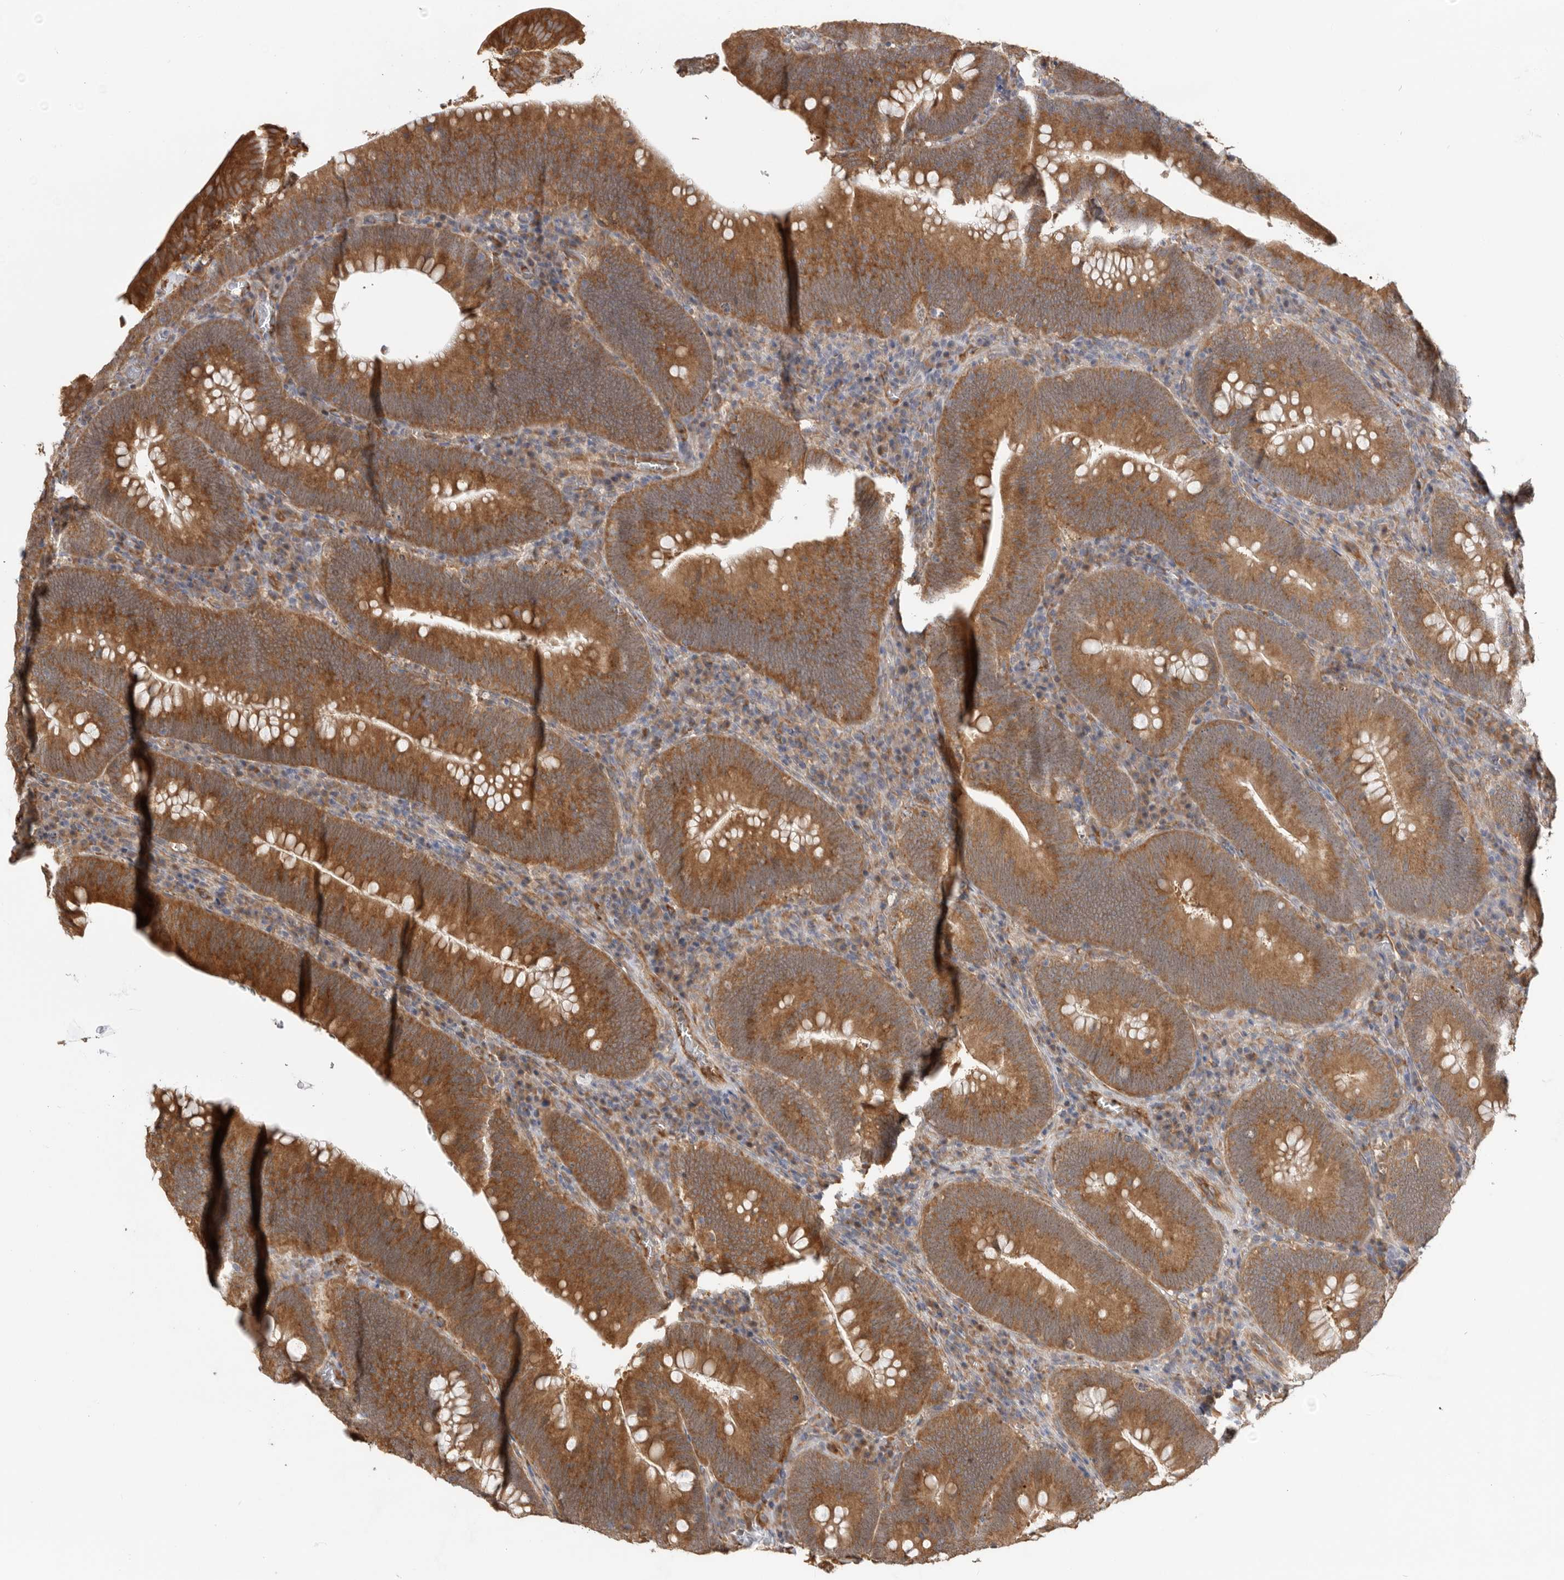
{"staining": {"intensity": "moderate", "quantity": ">75%", "location": "cytoplasmic/membranous"}, "tissue": "colorectal cancer", "cell_type": "Tumor cells", "image_type": "cancer", "snomed": [{"axis": "morphology", "description": "Normal tissue, NOS"}, {"axis": "topography", "description": "Colon"}], "caption": "Protein staining by immunohistochemistry (IHC) demonstrates moderate cytoplasmic/membranous positivity in approximately >75% of tumor cells in colorectal cancer.", "gene": "CDC42BPB", "patient": {"sex": "female", "age": 82}}